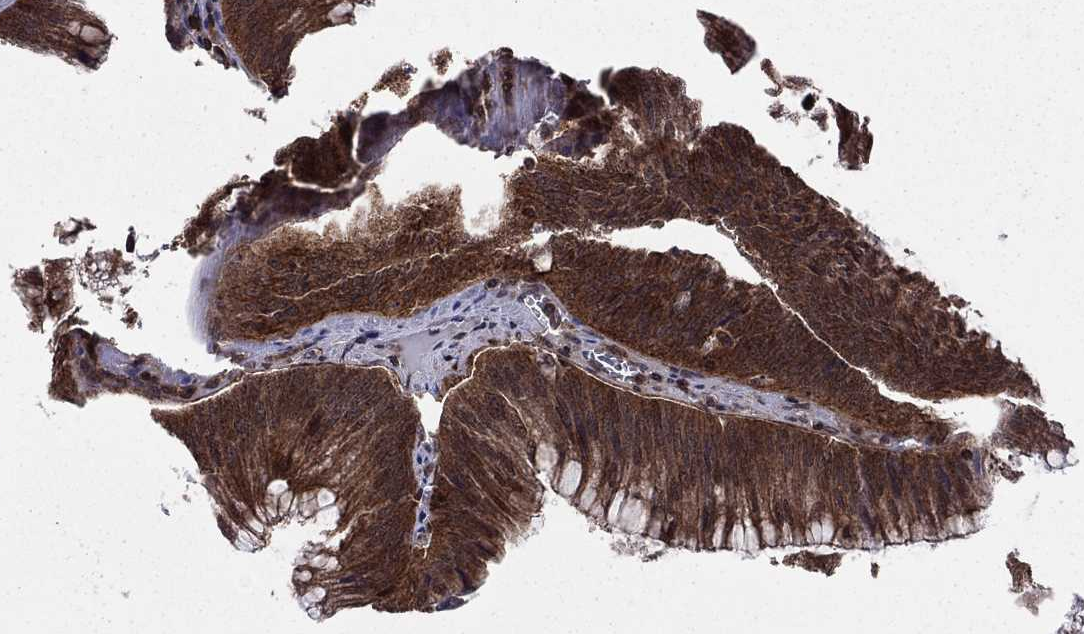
{"staining": {"intensity": "strong", "quantity": "25%-75%", "location": "cytoplasmic/membranous,nuclear"}, "tissue": "colorectal cancer", "cell_type": "Tumor cells", "image_type": "cancer", "snomed": [{"axis": "morphology", "description": "Adenocarcinoma, NOS"}, {"axis": "topography", "description": "Rectum"}], "caption": "Tumor cells display high levels of strong cytoplasmic/membranous and nuclear positivity in about 25%-75% of cells in colorectal cancer.", "gene": "SSX2IP", "patient": {"sex": "female", "age": 72}}